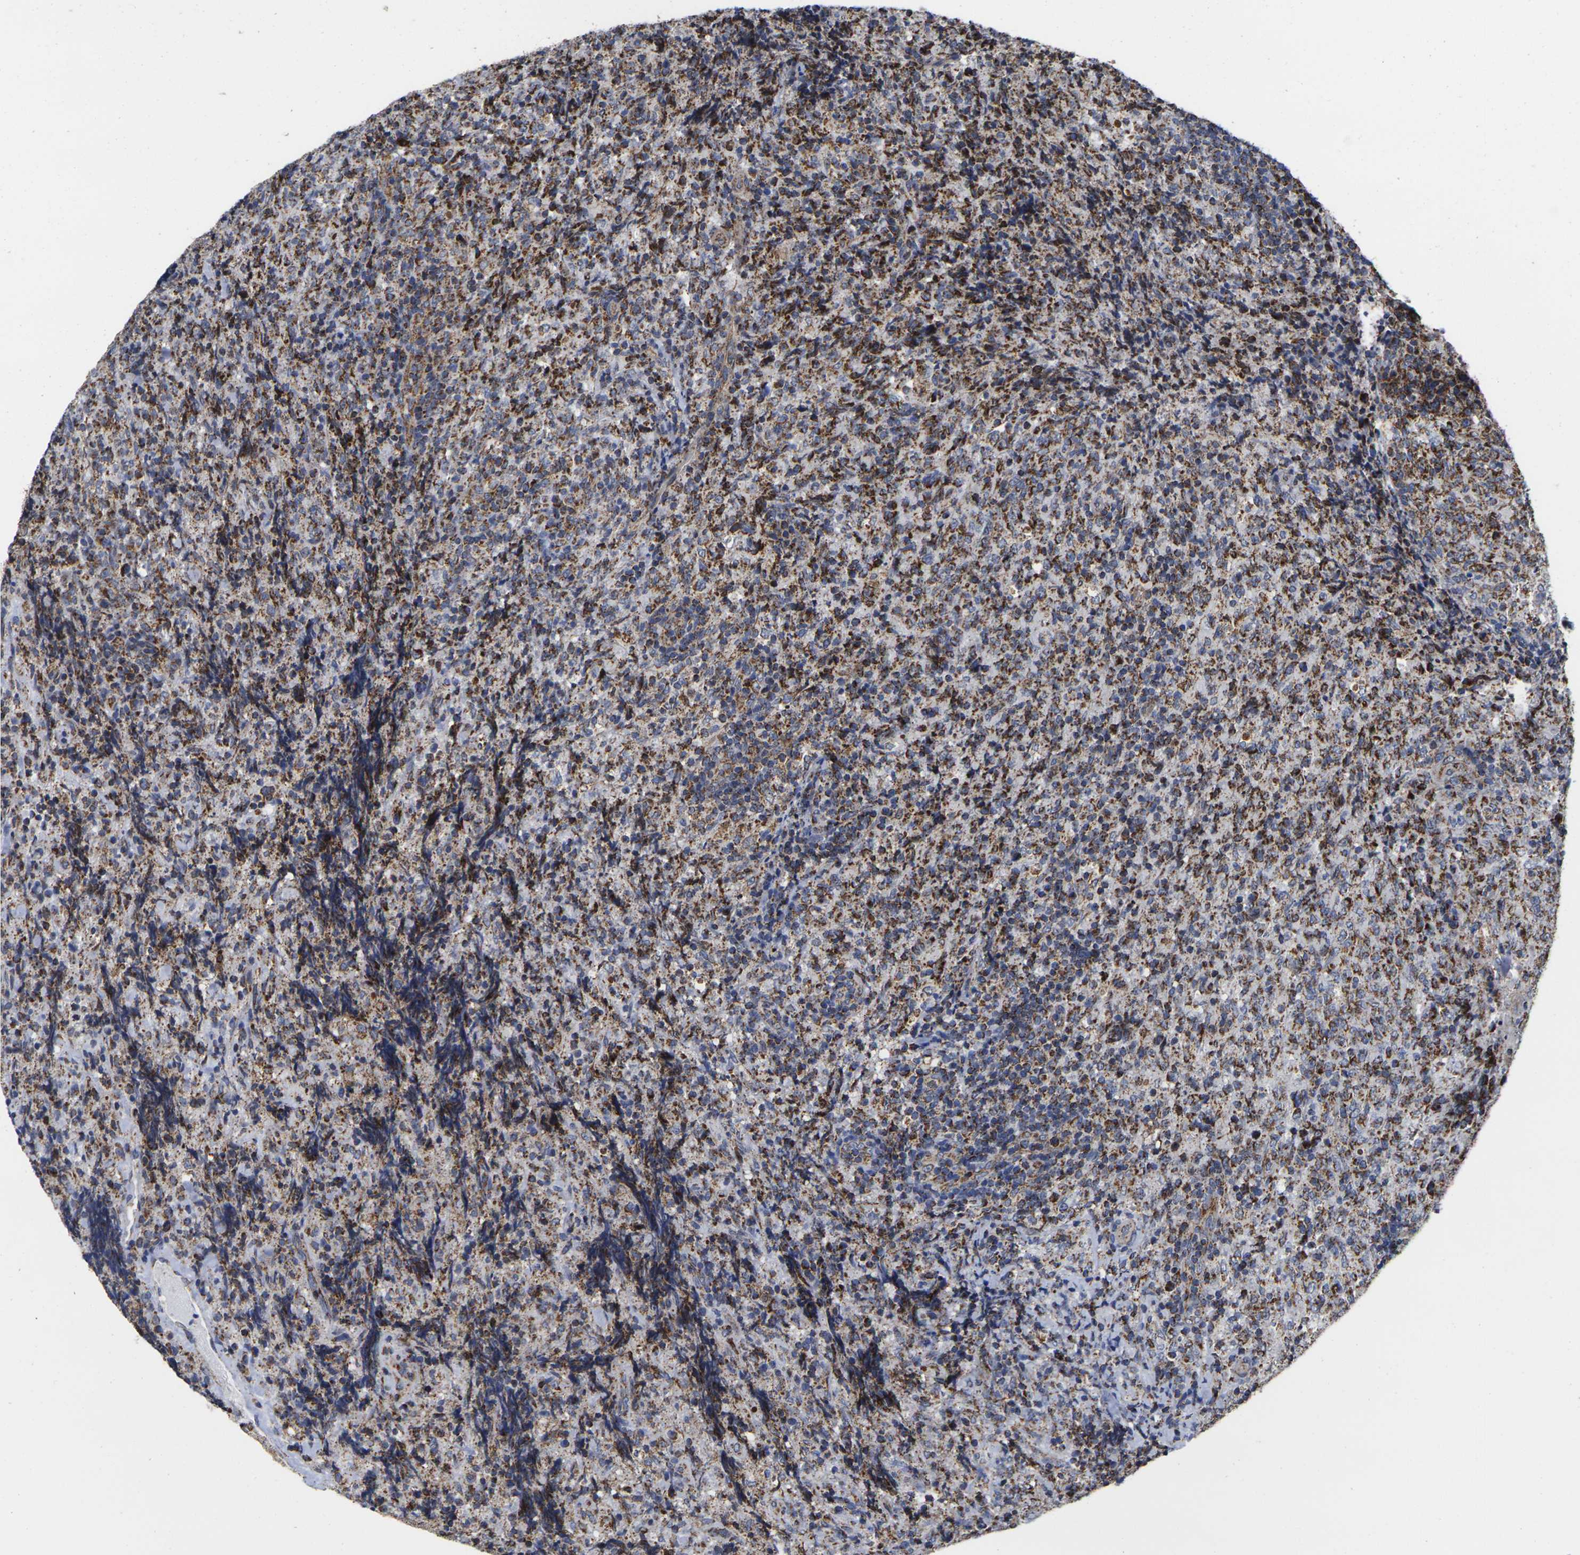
{"staining": {"intensity": "strong", "quantity": ">75%", "location": "cytoplasmic/membranous"}, "tissue": "lymphoma", "cell_type": "Tumor cells", "image_type": "cancer", "snomed": [{"axis": "morphology", "description": "Malignant lymphoma, non-Hodgkin's type, High grade"}, {"axis": "topography", "description": "Tonsil"}], "caption": "Human lymphoma stained for a protein (brown) shows strong cytoplasmic/membranous positive staining in approximately >75% of tumor cells.", "gene": "P2RY11", "patient": {"sex": "female", "age": 36}}